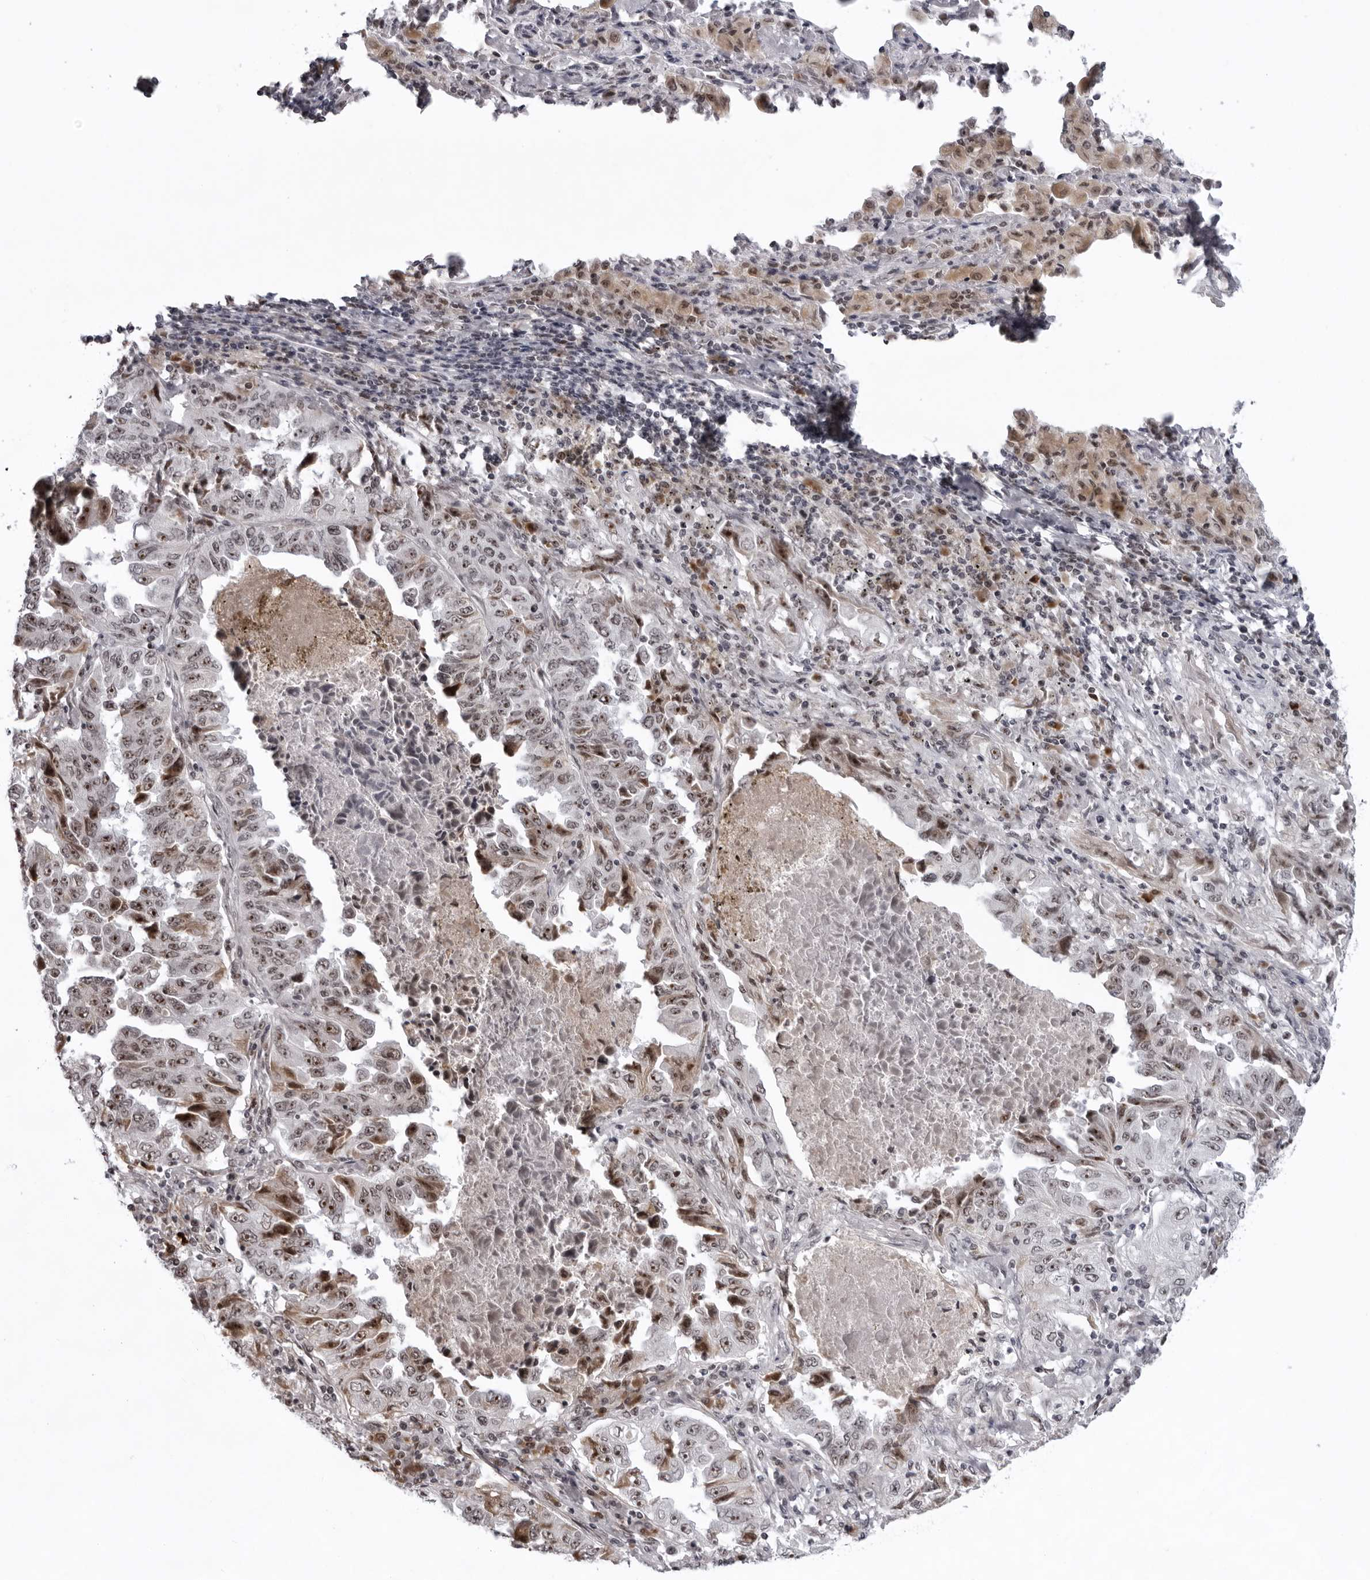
{"staining": {"intensity": "moderate", "quantity": ">75%", "location": "nuclear"}, "tissue": "lung cancer", "cell_type": "Tumor cells", "image_type": "cancer", "snomed": [{"axis": "morphology", "description": "Adenocarcinoma, NOS"}, {"axis": "topography", "description": "Lung"}], "caption": "Brown immunohistochemical staining in human adenocarcinoma (lung) shows moderate nuclear positivity in approximately >75% of tumor cells. Immunohistochemistry (ihc) stains the protein of interest in brown and the nuclei are stained blue.", "gene": "EXOSC10", "patient": {"sex": "female", "age": 51}}